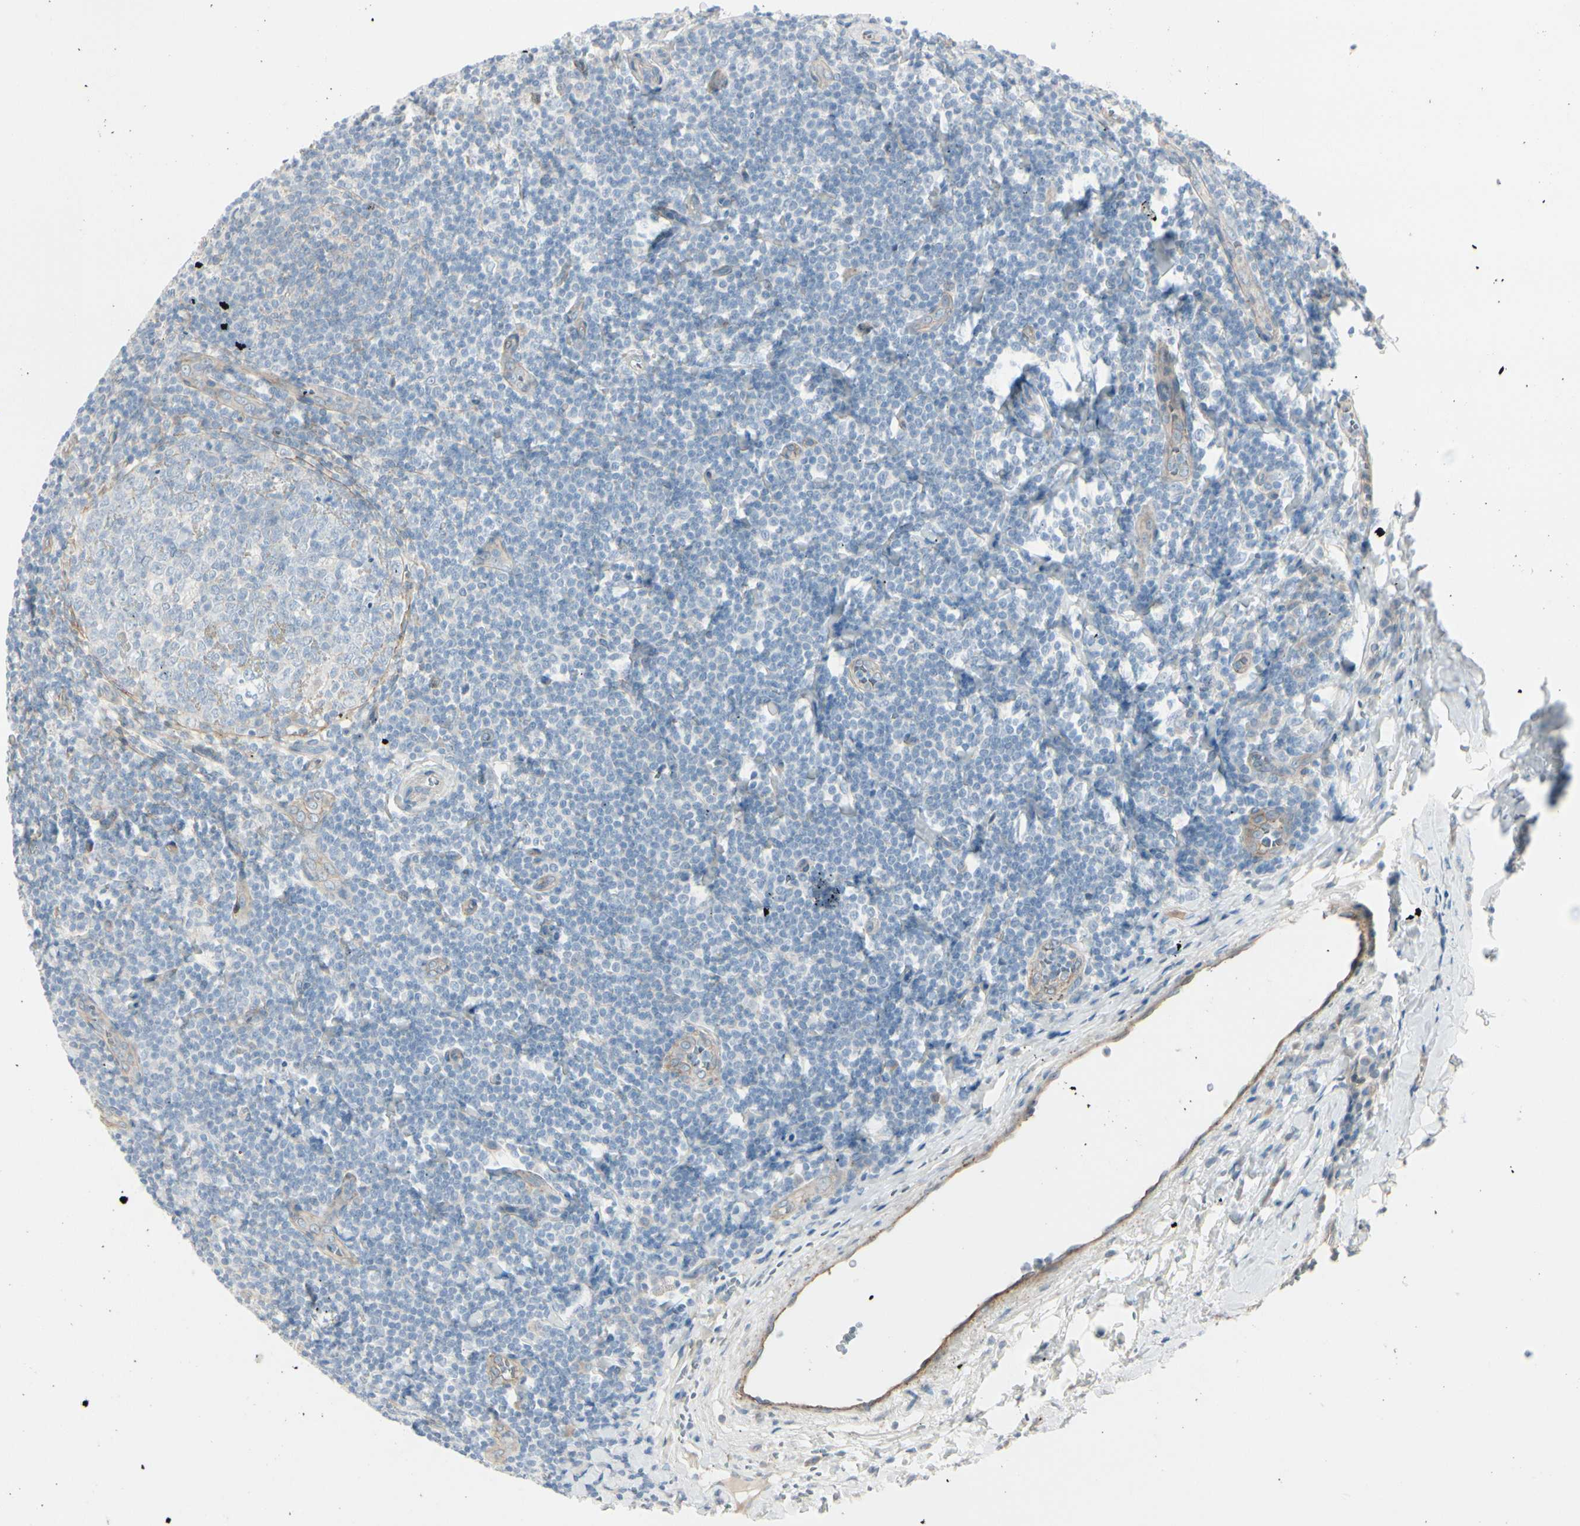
{"staining": {"intensity": "weak", "quantity": "<25%", "location": "cytoplasmic/membranous"}, "tissue": "tonsil", "cell_type": "Germinal center cells", "image_type": "normal", "snomed": [{"axis": "morphology", "description": "Normal tissue, NOS"}, {"axis": "topography", "description": "Tonsil"}], "caption": "Immunohistochemistry micrograph of normal tonsil: human tonsil stained with DAB demonstrates no significant protein staining in germinal center cells.", "gene": "CACNA2D1", "patient": {"sex": "male", "age": 31}}